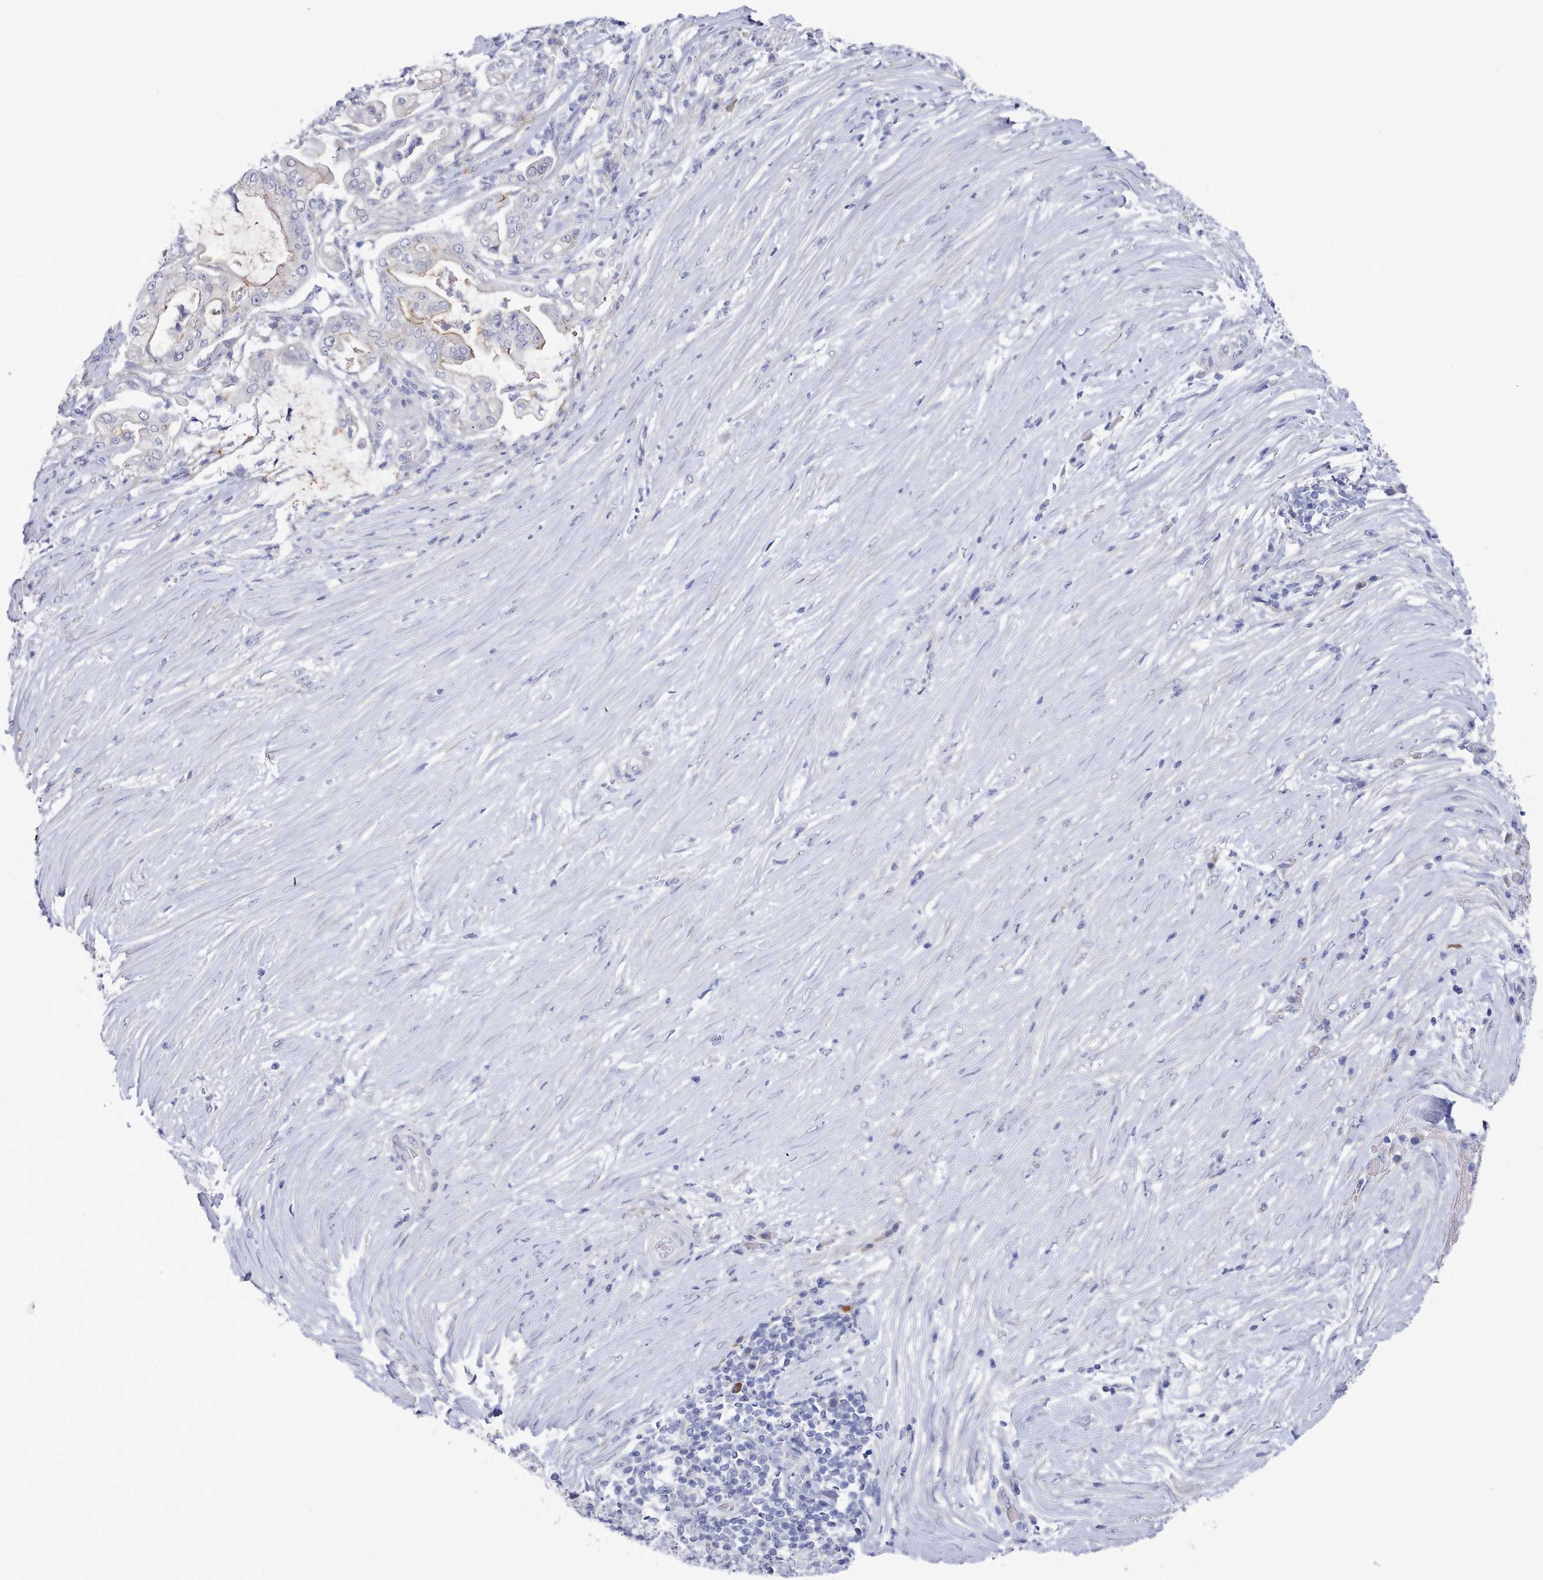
{"staining": {"intensity": "negative", "quantity": "none", "location": "none"}, "tissue": "pancreatic cancer", "cell_type": "Tumor cells", "image_type": "cancer", "snomed": [{"axis": "morphology", "description": "Adenocarcinoma, NOS"}, {"axis": "topography", "description": "Pancreas"}], "caption": "This photomicrograph is of adenocarcinoma (pancreatic) stained with immunohistochemistry to label a protein in brown with the nuclei are counter-stained blue. There is no positivity in tumor cells.", "gene": "ACAD11", "patient": {"sex": "female", "age": 69}}